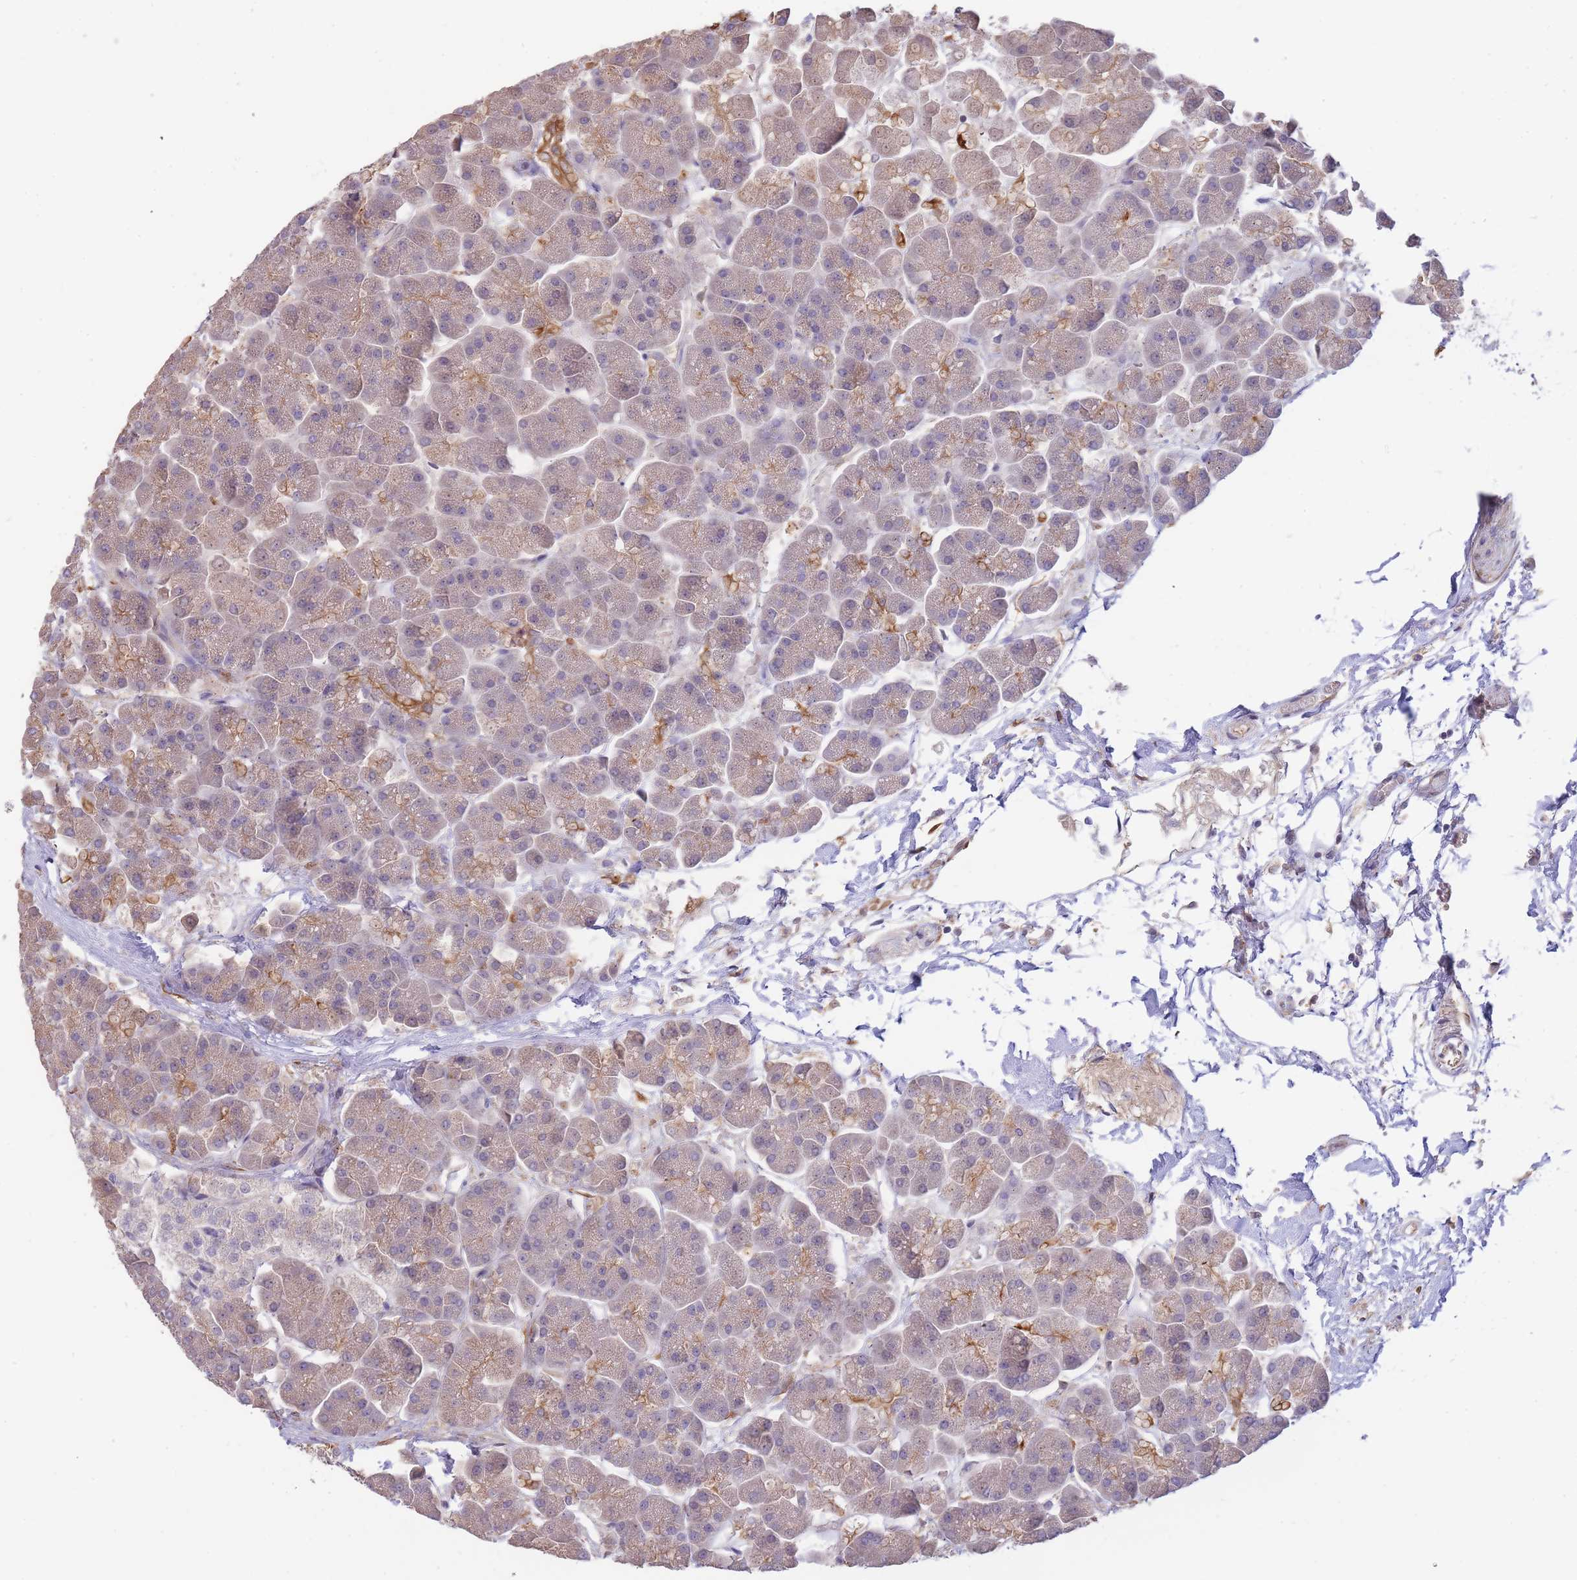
{"staining": {"intensity": "moderate", "quantity": "<25%", "location": "cytoplasmic/membranous"}, "tissue": "pancreas", "cell_type": "Exocrine glandular cells", "image_type": "normal", "snomed": [{"axis": "morphology", "description": "Normal tissue, NOS"}, {"axis": "topography", "description": "Pancreas"}, {"axis": "topography", "description": "Peripheral nerve tissue"}], "caption": "Exocrine glandular cells demonstrate low levels of moderate cytoplasmic/membranous expression in about <25% of cells in benign pancreas.", "gene": "SMC6", "patient": {"sex": "male", "age": 54}}